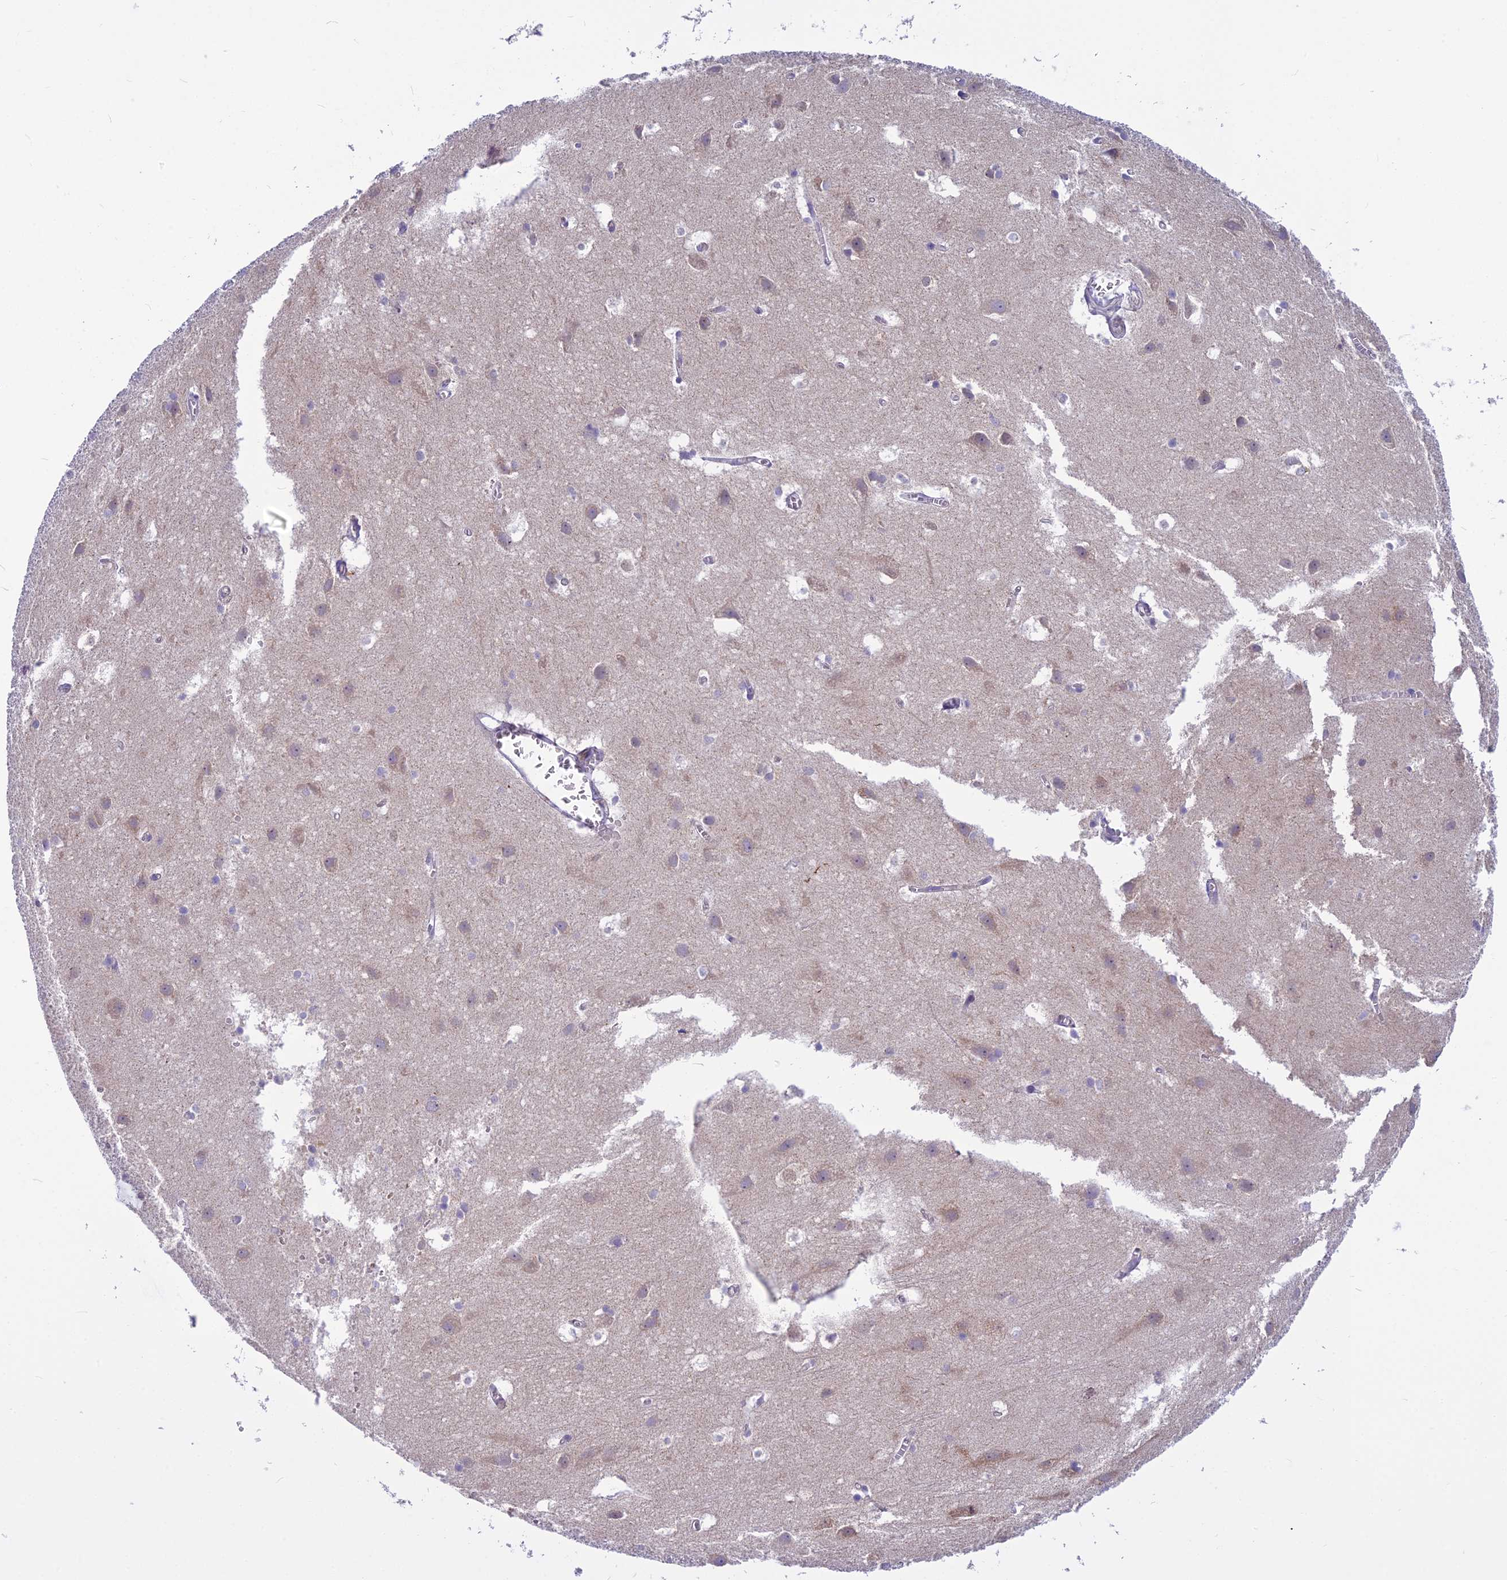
{"staining": {"intensity": "negative", "quantity": "none", "location": "none"}, "tissue": "cerebral cortex", "cell_type": "Endothelial cells", "image_type": "normal", "snomed": [{"axis": "morphology", "description": "Normal tissue, NOS"}, {"axis": "topography", "description": "Cerebral cortex"}], "caption": "The photomicrograph exhibits no staining of endothelial cells in unremarkable cerebral cortex. (Brightfield microscopy of DAB immunohistochemistry at high magnification).", "gene": "PCDHB14", "patient": {"sex": "male", "age": 54}}